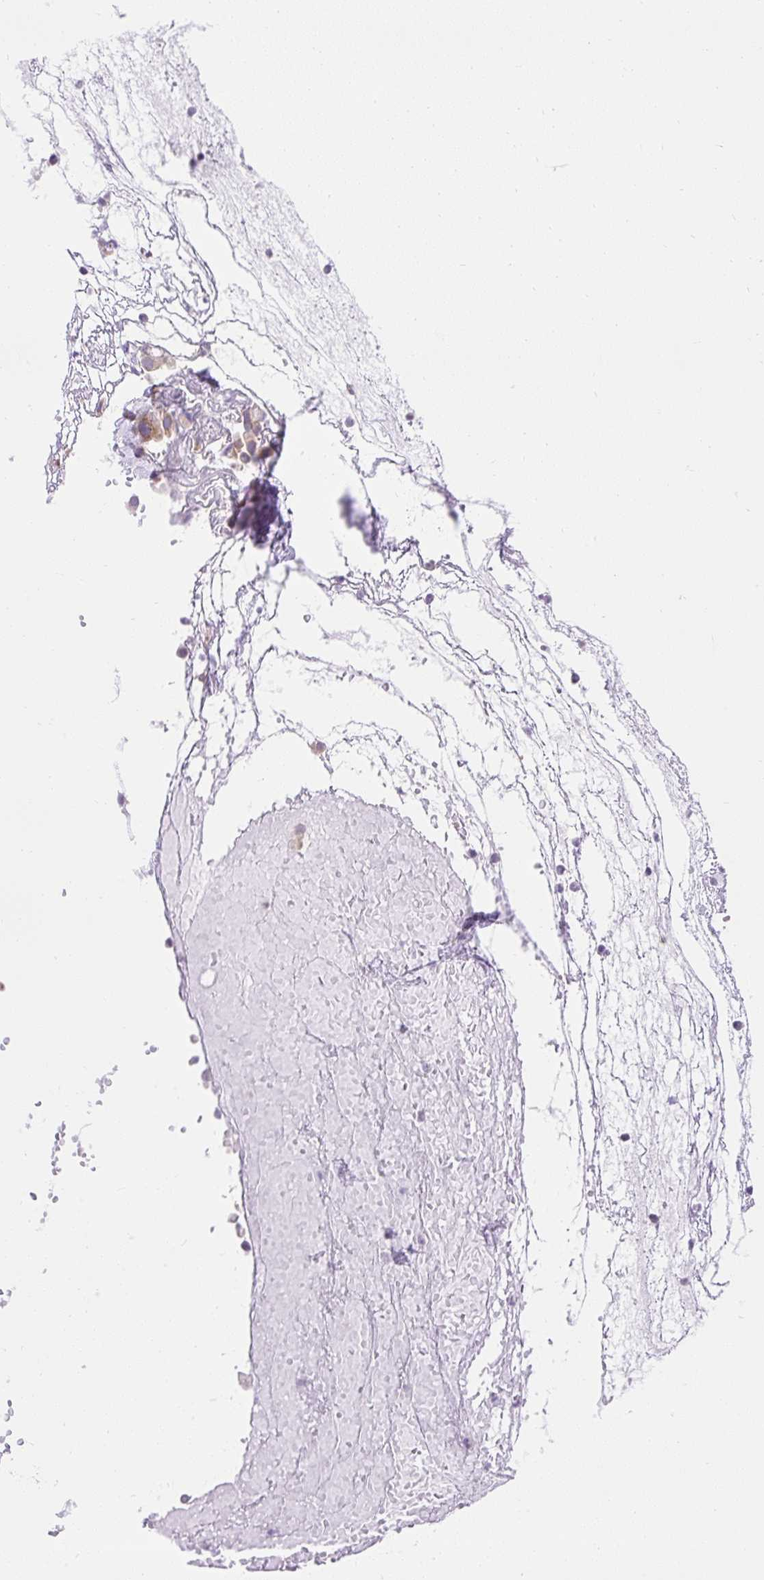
{"staining": {"intensity": "moderate", "quantity": ">75%", "location": "cytoplasmic/membranous"}, "tissue": "nasopharynx", "cell_type": "Respiratory epithelial cells", "image_type": "normal", "snomed": [{"axis": "morphology", "description": "Normal tissue, NOS"}, {"axis": "morphology", "description": "Inflammation, NOS"}, {"axis": "topography", "description": "Nasopharynx"}], "caption": "Moderate cytoplasmic/membranous positivity is present in approximately >75% of respiratory epithelial cells in benign nasopharynx.", "gene": "GPR45", "patient": {"sex": "male", "age": 54}}